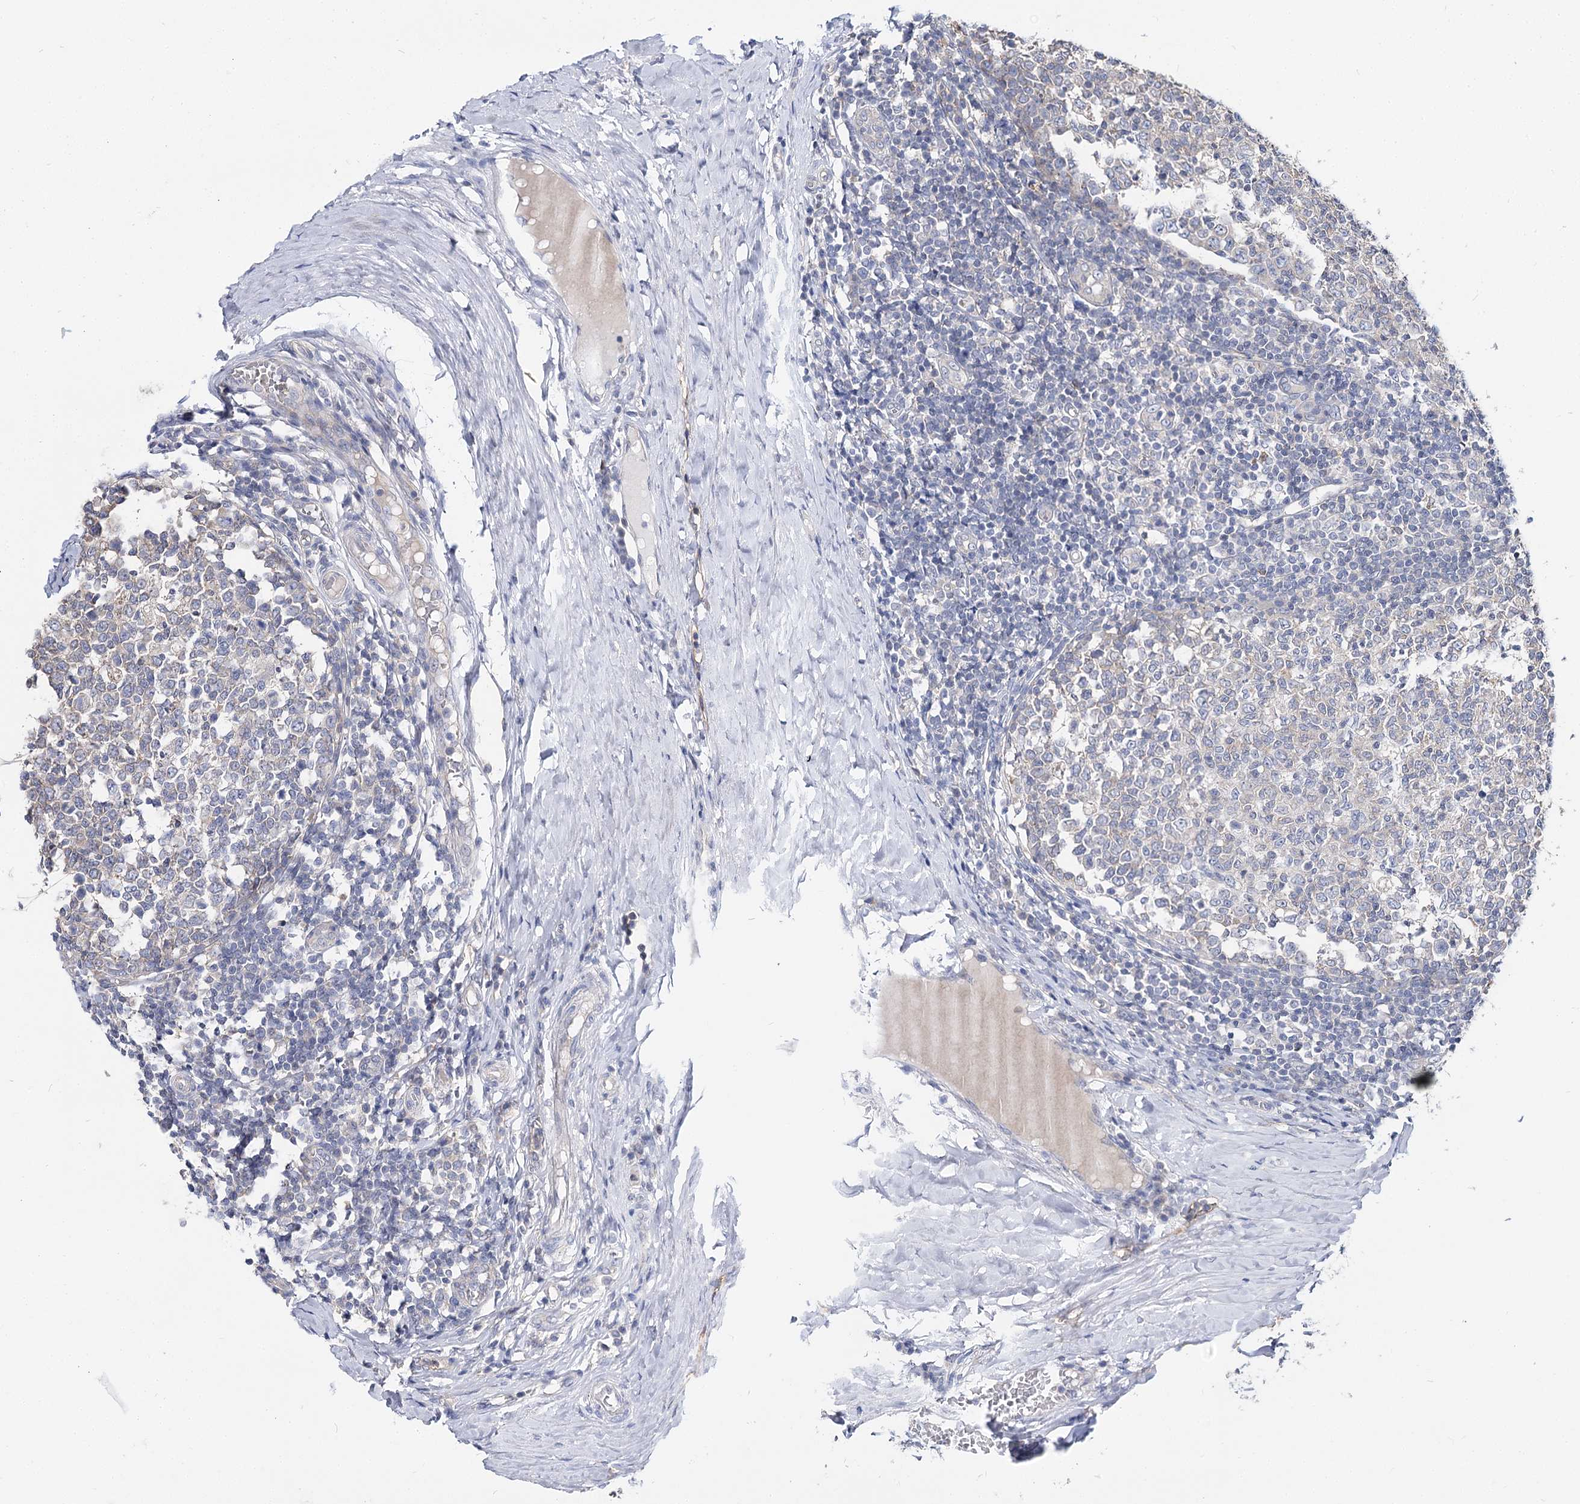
{"staining": {"intensity": "negative", "quantity": "none", "location": "none"}, "tissue": "tonsil", "cell_type": "Germinal center cells", "image_type": "normal", "snomed": [{"axis": "morphology", "description": "Normal tissue, NOS"}, {"axis": "topography", "description": "Tonsil"}], "caption": "This is an immunohistochemistry (IHC) histopathology image of normal human tonsil. There is no expression in germinal center cells.", "gene": "UGP2", "patient": {"sex": "female", "age": 19}}